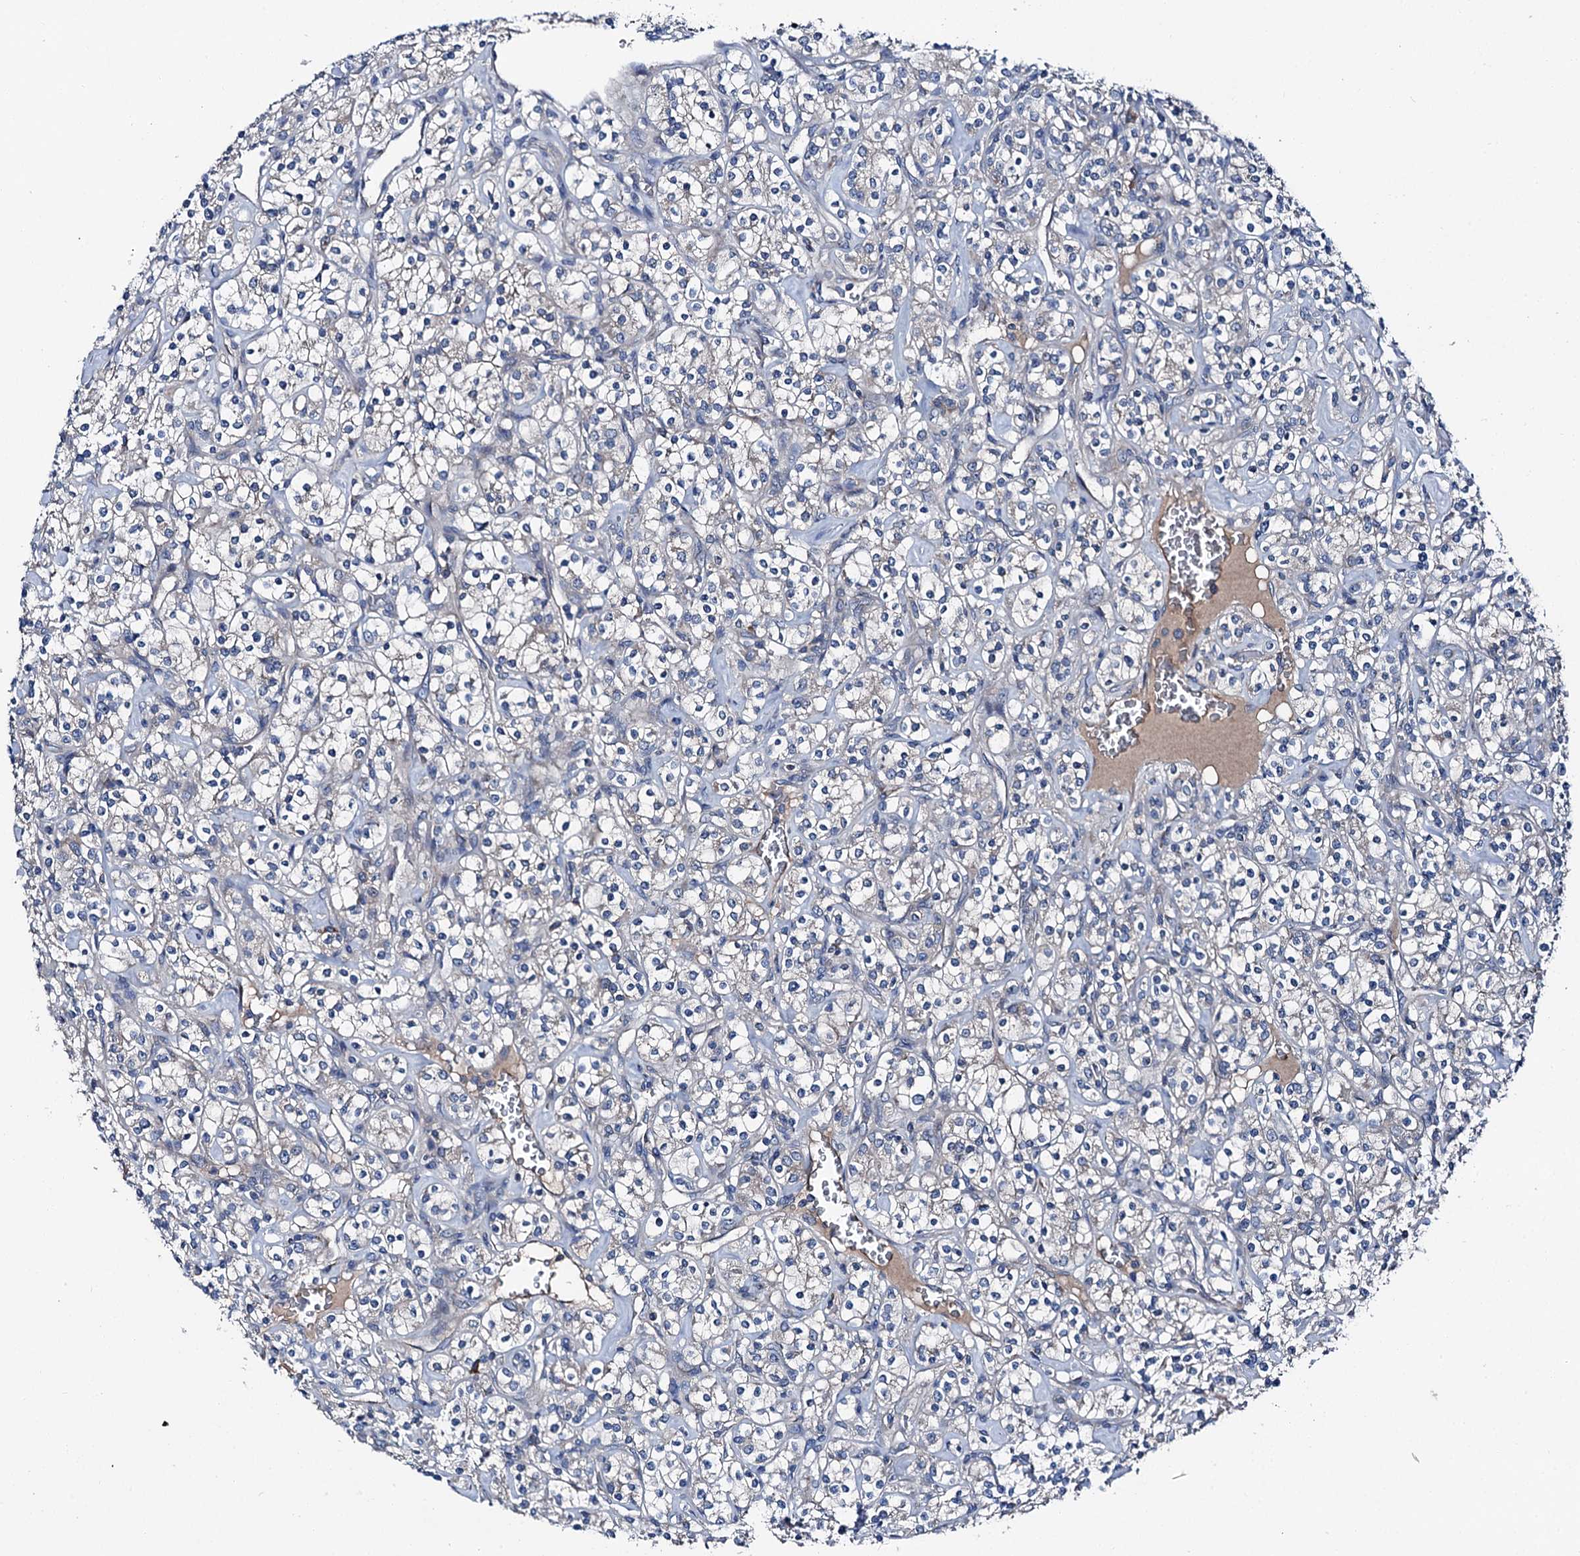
{"staining": {"intensity": "negative", "quantity": "none", "location": "none"}, "tissue": "renal cancer", "cell_type": "Tumor cells", "image_type": "cancer", "snomed": [{"axis": "morphology", "description": "Adenocarcinoma, NOS"}, {"axis": "topography", "description": "Kidney"}], "caption": "There is no significant expression in tumor cells of renal cancer (adenocarcinoma).", "gene": "SLC22A25", "patient": {"sex": "male", "age": 77}}